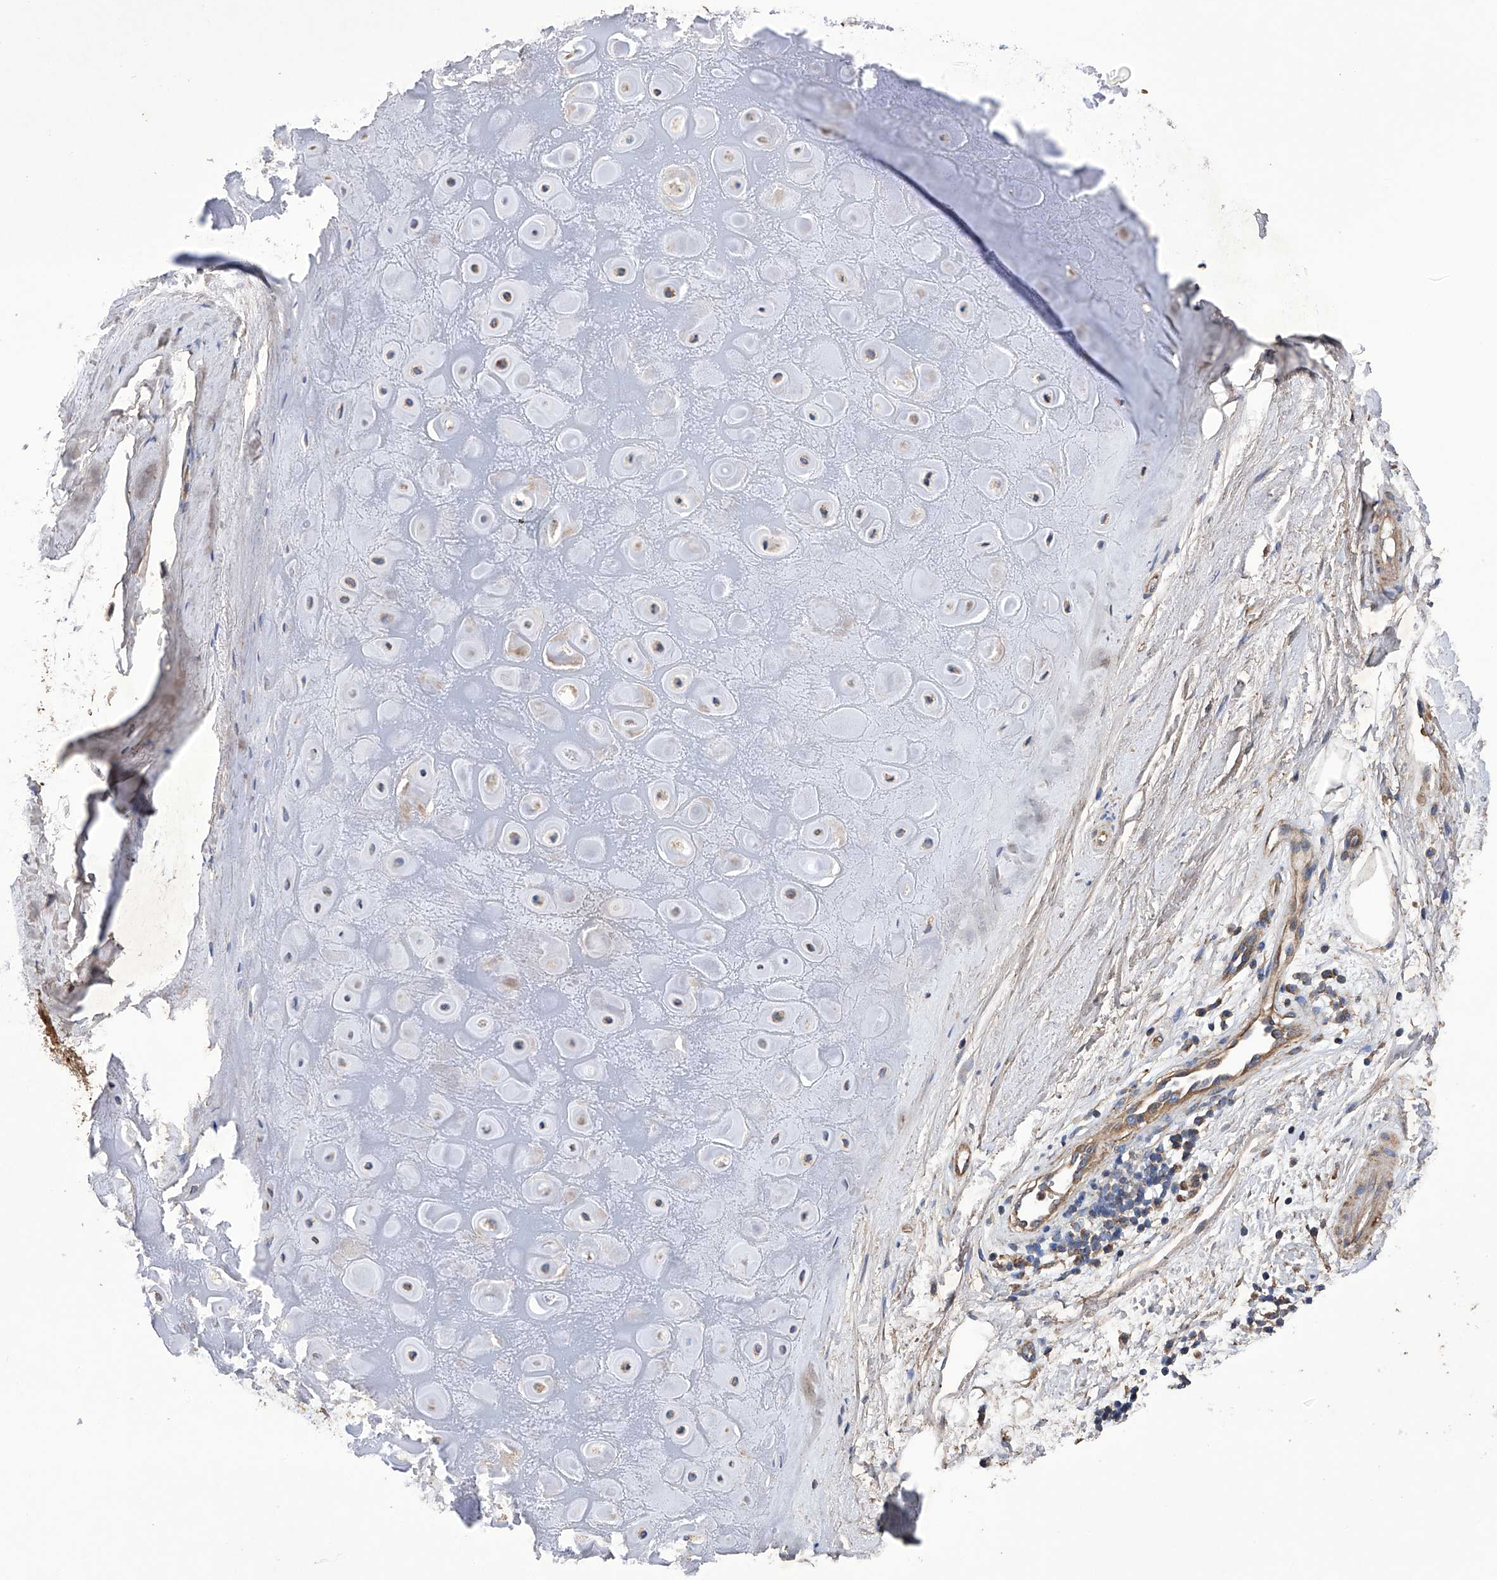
{"staining": {"intensity": "weak", "quantity": "25%-75%", "location": "cytoplasmic/membranous"}, "tissue": "adipose tissue", "cell_type": "Adipocytes", "image_type": "normal", "snomed": [{"axis": "morphology", "description": "Normal tissue, NOS"}, {"axis": "morphology", "description": "Basal cell carcinoma"}, {"axis": "topography", "description": "Skin"}], "caption": "IHC of normal adipose tissue reveals low levels of weak cytoplasmic/membranous staining in approximately 25%-75% of adipocytes.", "gene": "EFCAB2", "patient": {"sex": "female", "age": 89}}